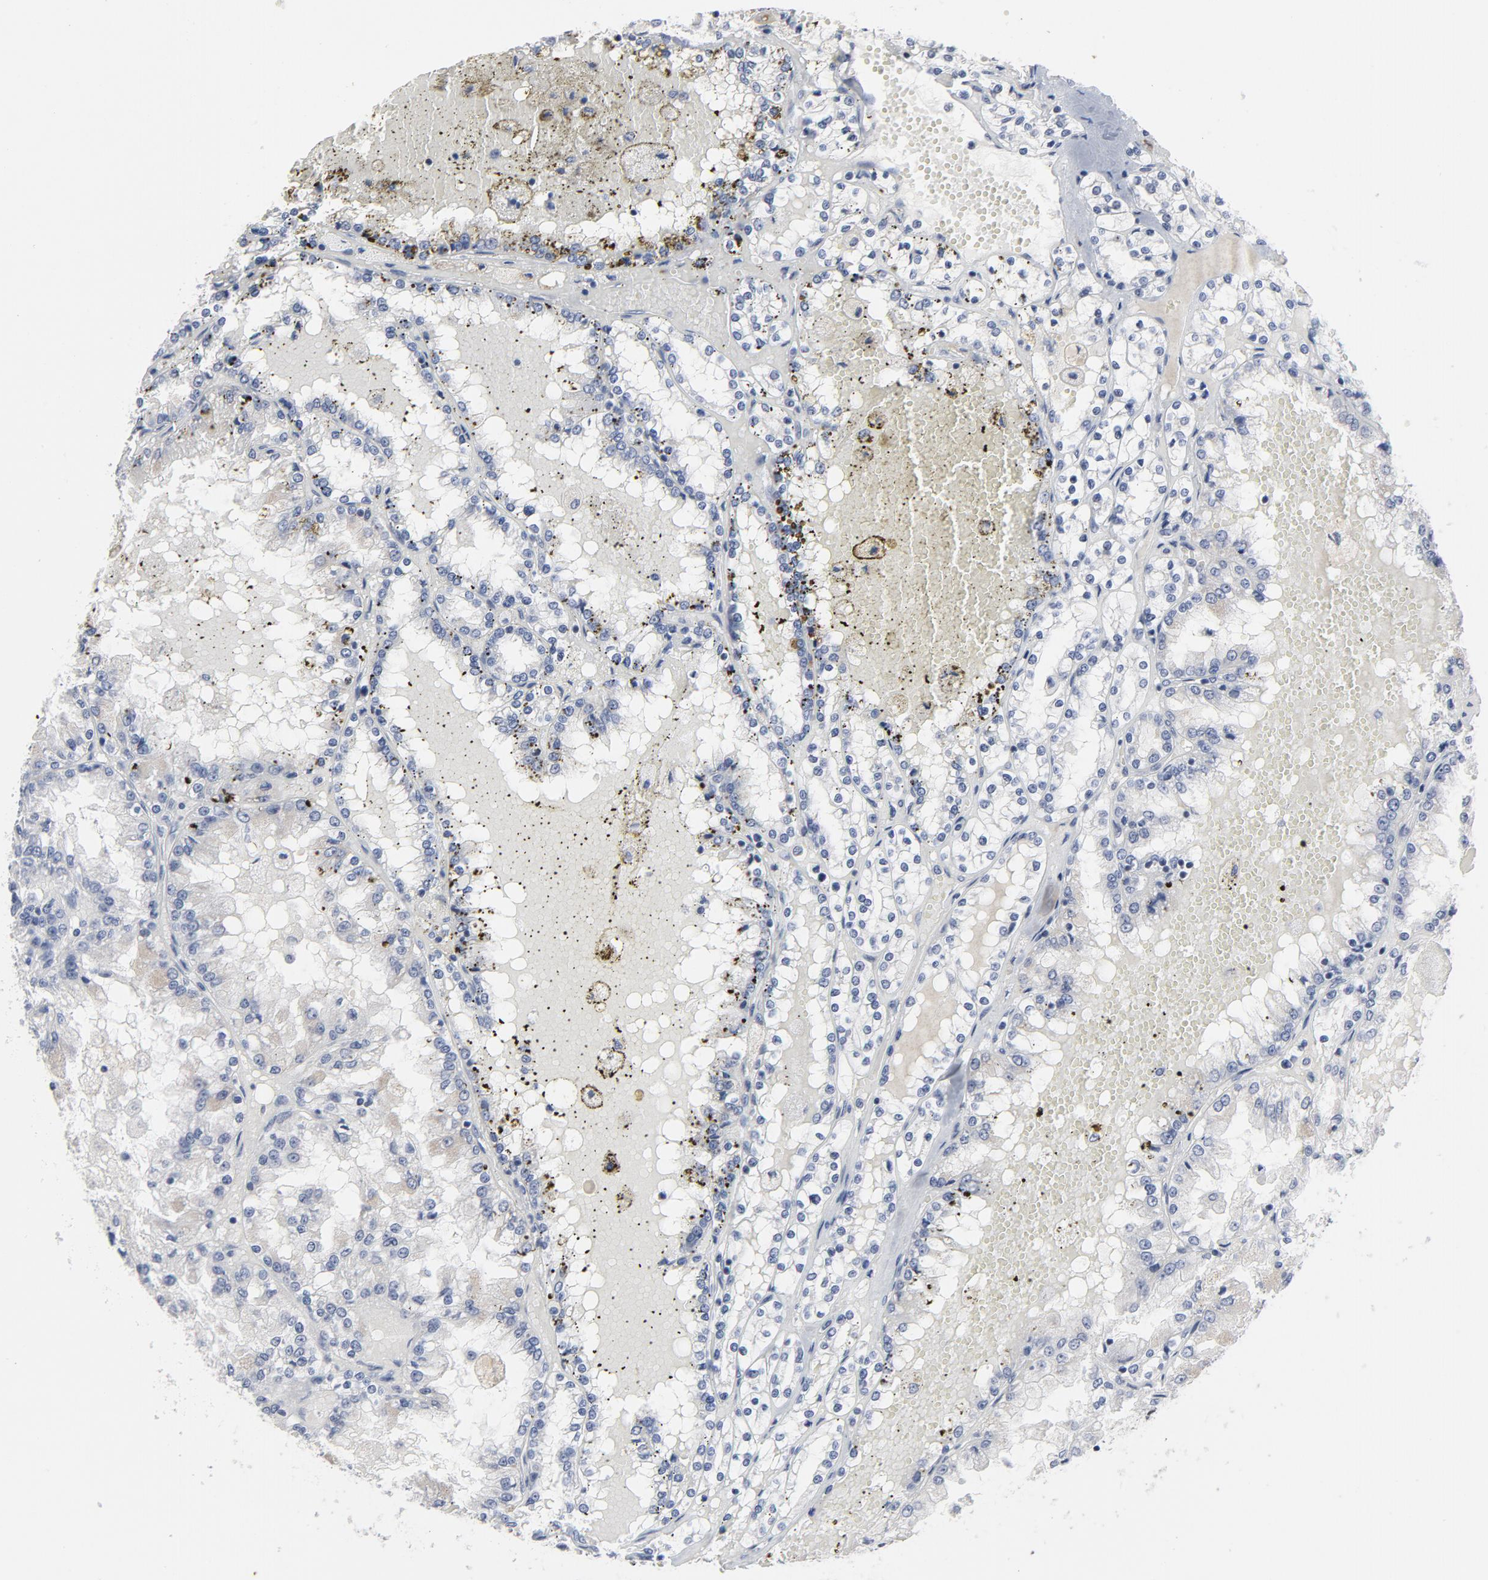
{"staining": {"intensity": "negative", "quantity": "none", "location": "none"}, "tissue": "renal cancer", "cell_type": "Tumor cells", "image_type": "cancer", "snomed": [{"axis": "morphology", "description": "Adenocarcinoma, NOS"}, {"axis": "topography", "description": "Kidney"}], "caption": "A histopathology image of human renal cancer (adenocarcinoma) is negative for staining in tumor cells. (DAB (3,3'-diaminobenzidine) IHC visualized using brightfield microscopy, high magnification).", "gene": "GABPA", "patient": {"sex": "female", "age": 56}}